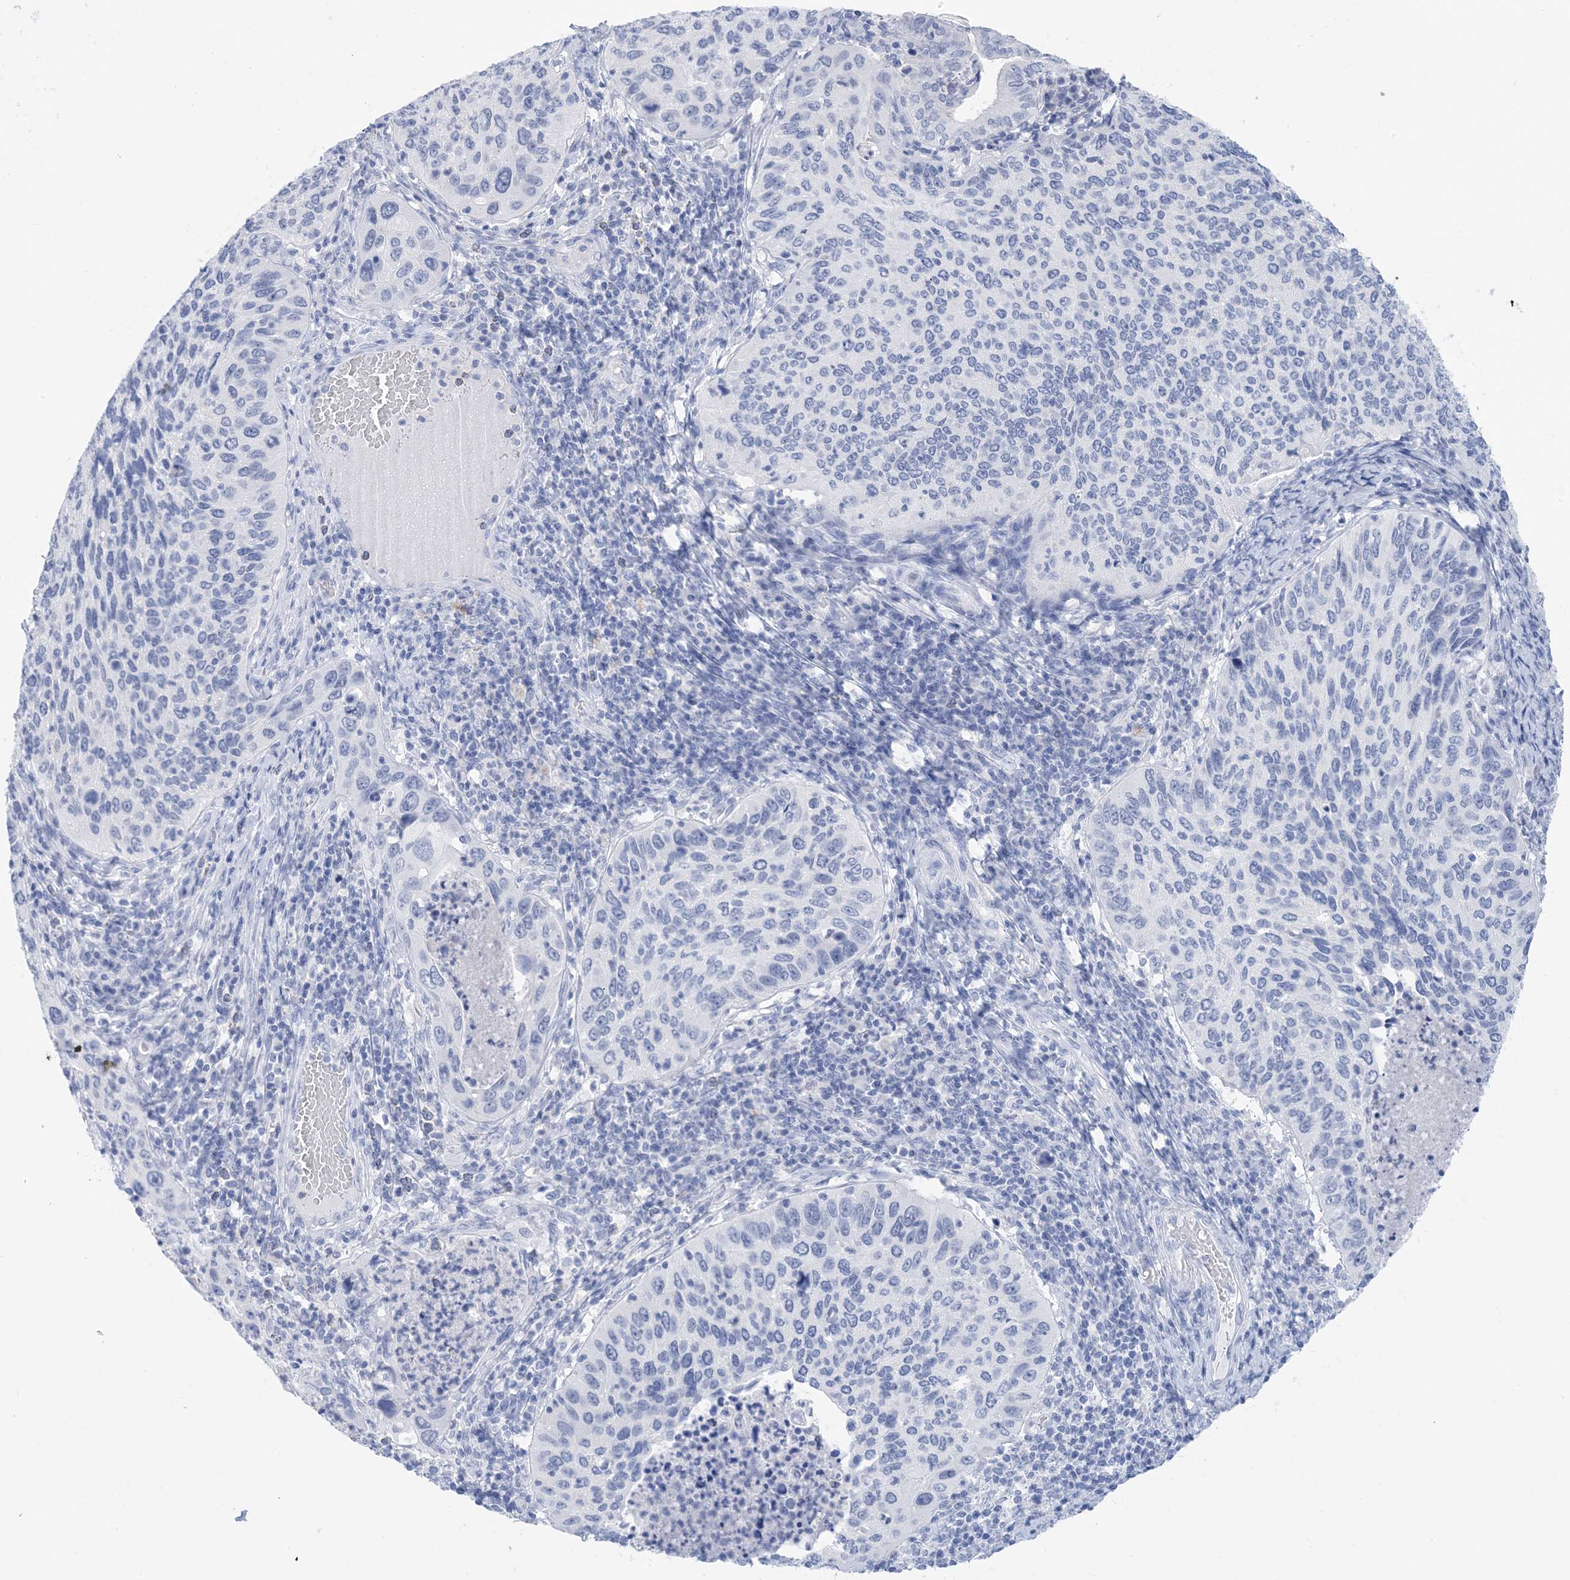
{"staining": {"intensity": "negative", "quantity": "none", "location": "none"}, "tissue": "cervical cancer", "cell_type": "Tumor cells", "image_type": "cancer", "snomed": [{"axis": "morphology", "description": "Squamous cell carcinoma, NOS"}, {"axis": "topography", "description": "Cervix"}], "caption": "There is no significant positivity in tumor cells of squamous cell carcinoma (cervical).", "gene": "SH3YL1", "patient": {"sex": "female", "age": 38}}